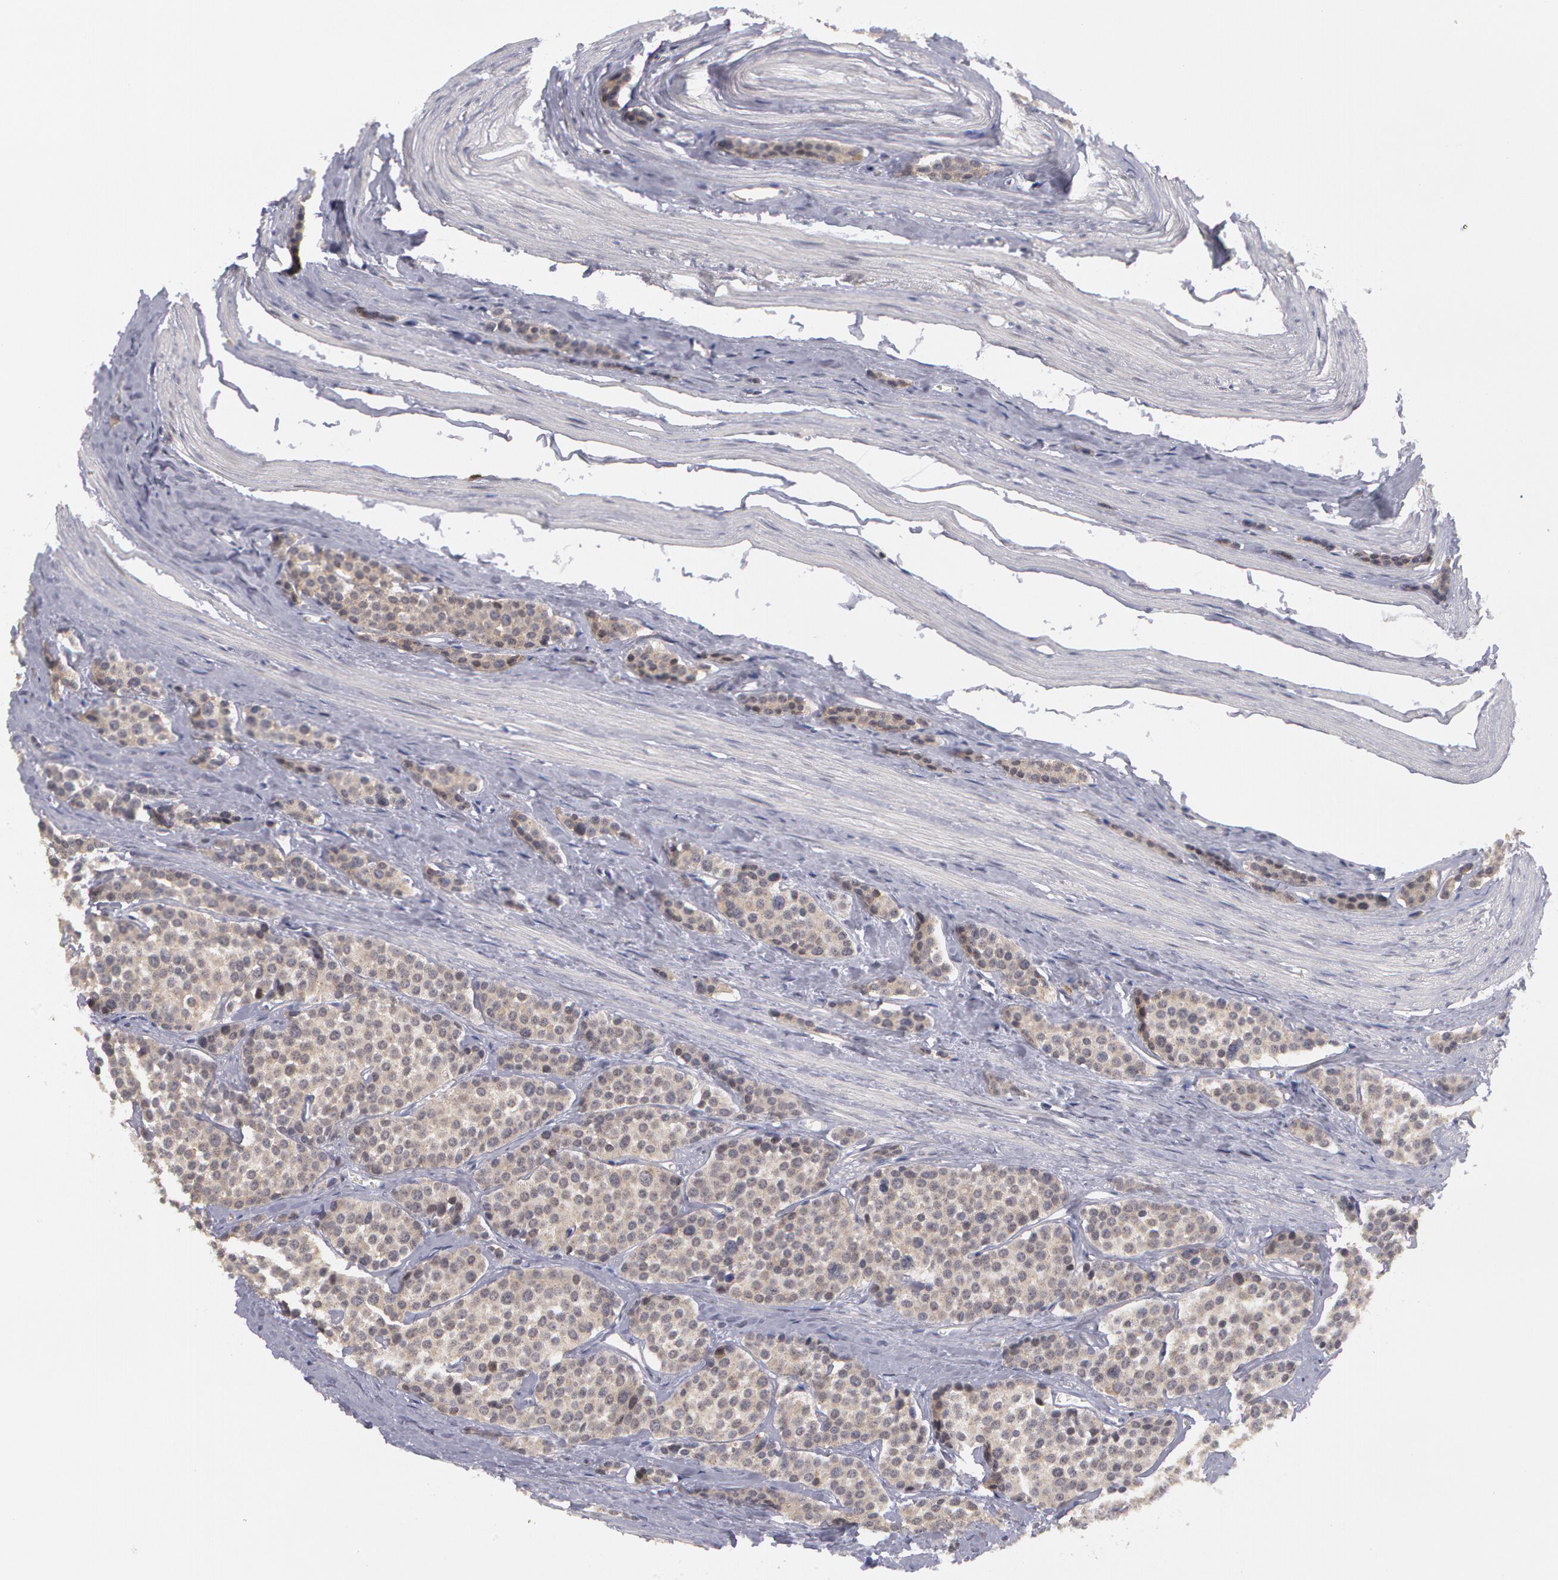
{"staining": {"intensity": "negative", "quantity": "none", "location": "none"}, "tissue": "carcinoid", "cell_type": "Tumor cells", "image_type": "cancer", "snomed": [{"axis": "morphology", "description": "Carcinoid, malignant, NOS"}, {"axis": "topography", "description": "Small intestine"}], "caption": "Immunohistochemical staining of carcinoid (malignant) demonstrates no significant expression in tumor cells. (Immunohistochemistry (ihc), brightfield microscopy, high magnification).", "gene": "PRICKLE1", "patient": {"sex": "male", "age": 60}}